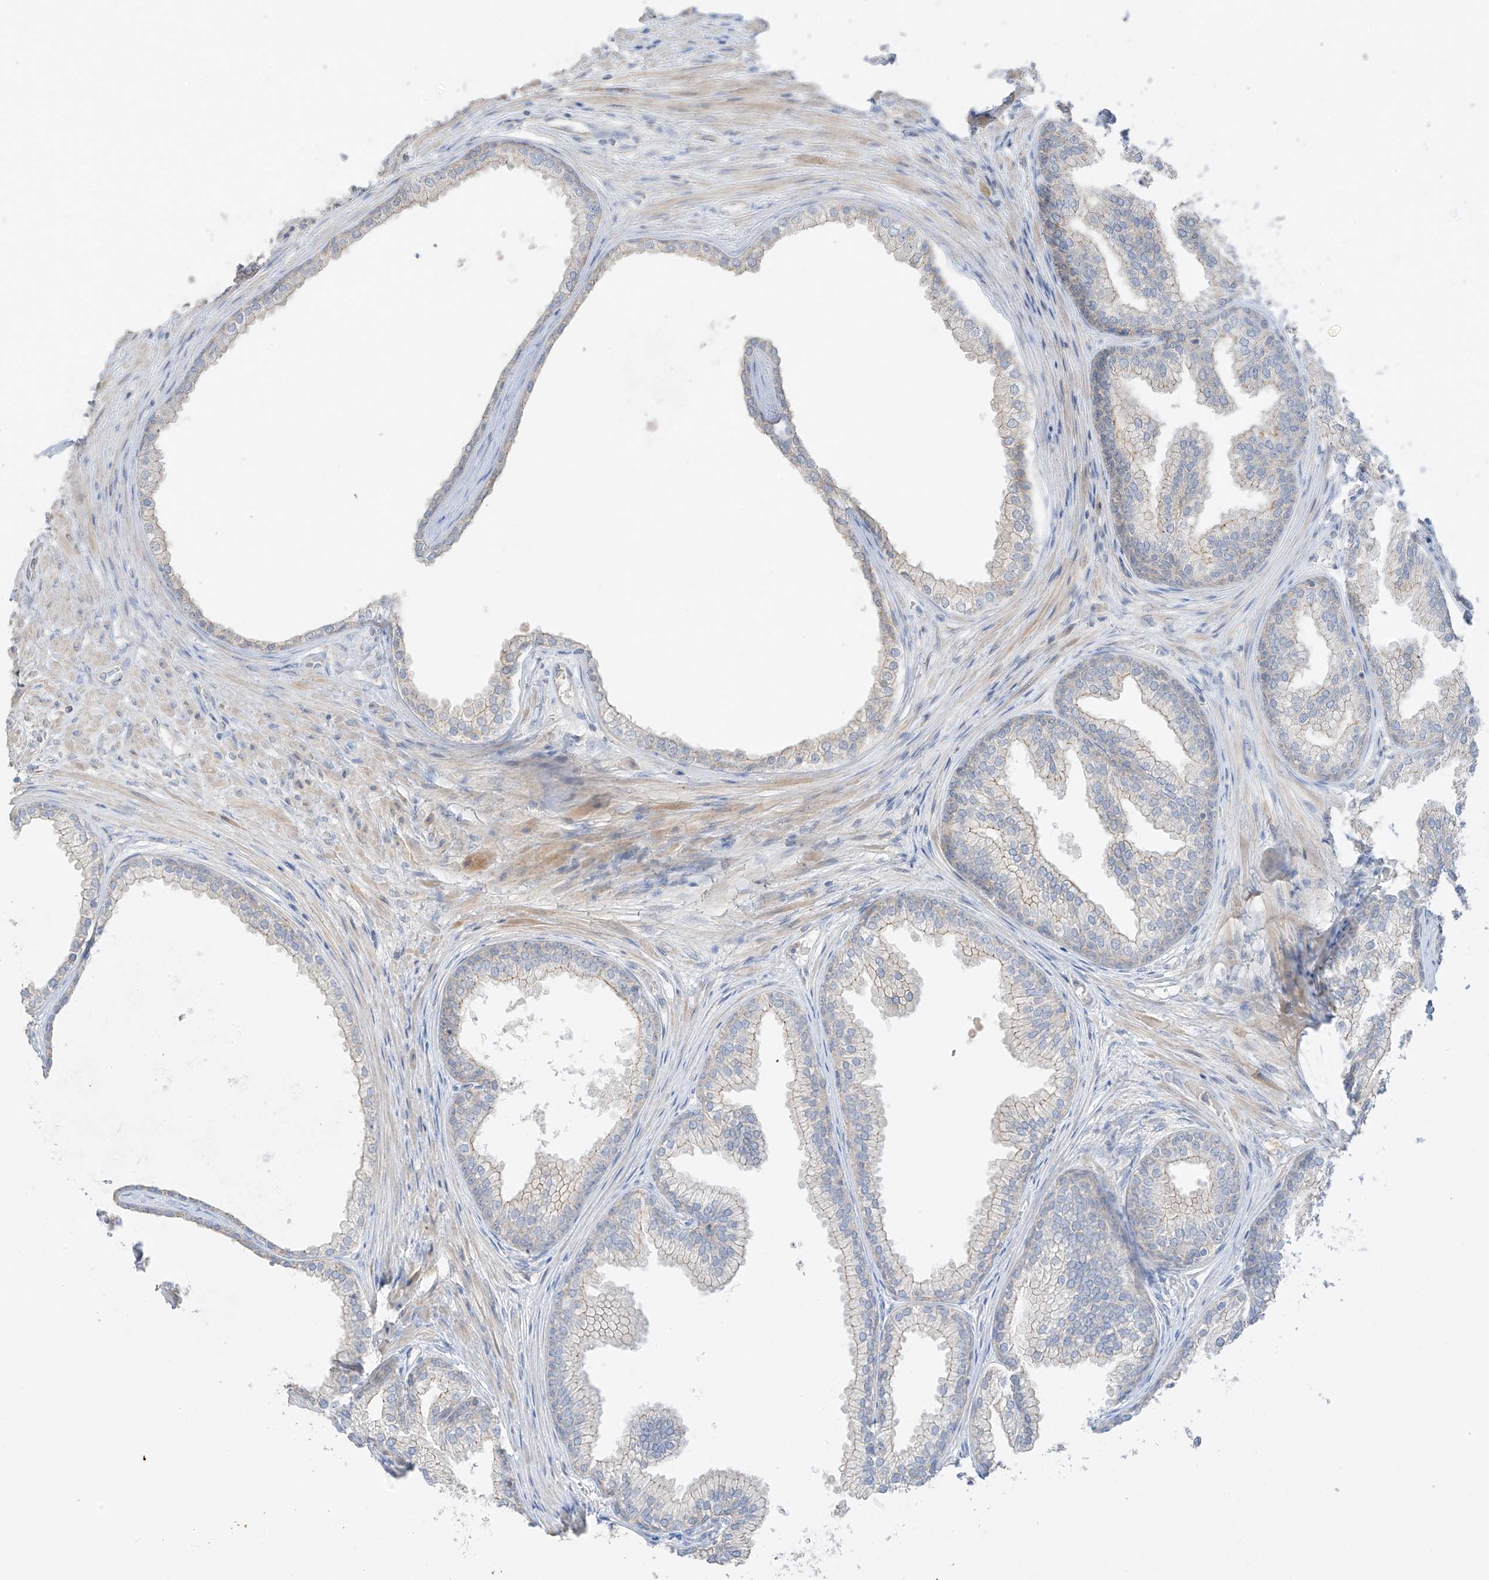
{"staining": {"intensity": "weak", "quantity": "25%-75%", "location": "cytoplasmic/membranous"}, "tissue": "prostate", "cell_type": "Glandular cells", "image_type": "normal", "snomed": [{"axis": "morphology", "description": "Normal tissue, NOS"}, {"axis": "topography", "description": "Prostate"}], "caption": "A high-resolution histopathology image shows immunohistochemistry staining of normal prostate, which exhibits weak cytoplasmic/membranous staining in about 25%-75% of glandular cells.", "gene": "ZBTB41", "patient": {"sex": "male", "age": 76}}